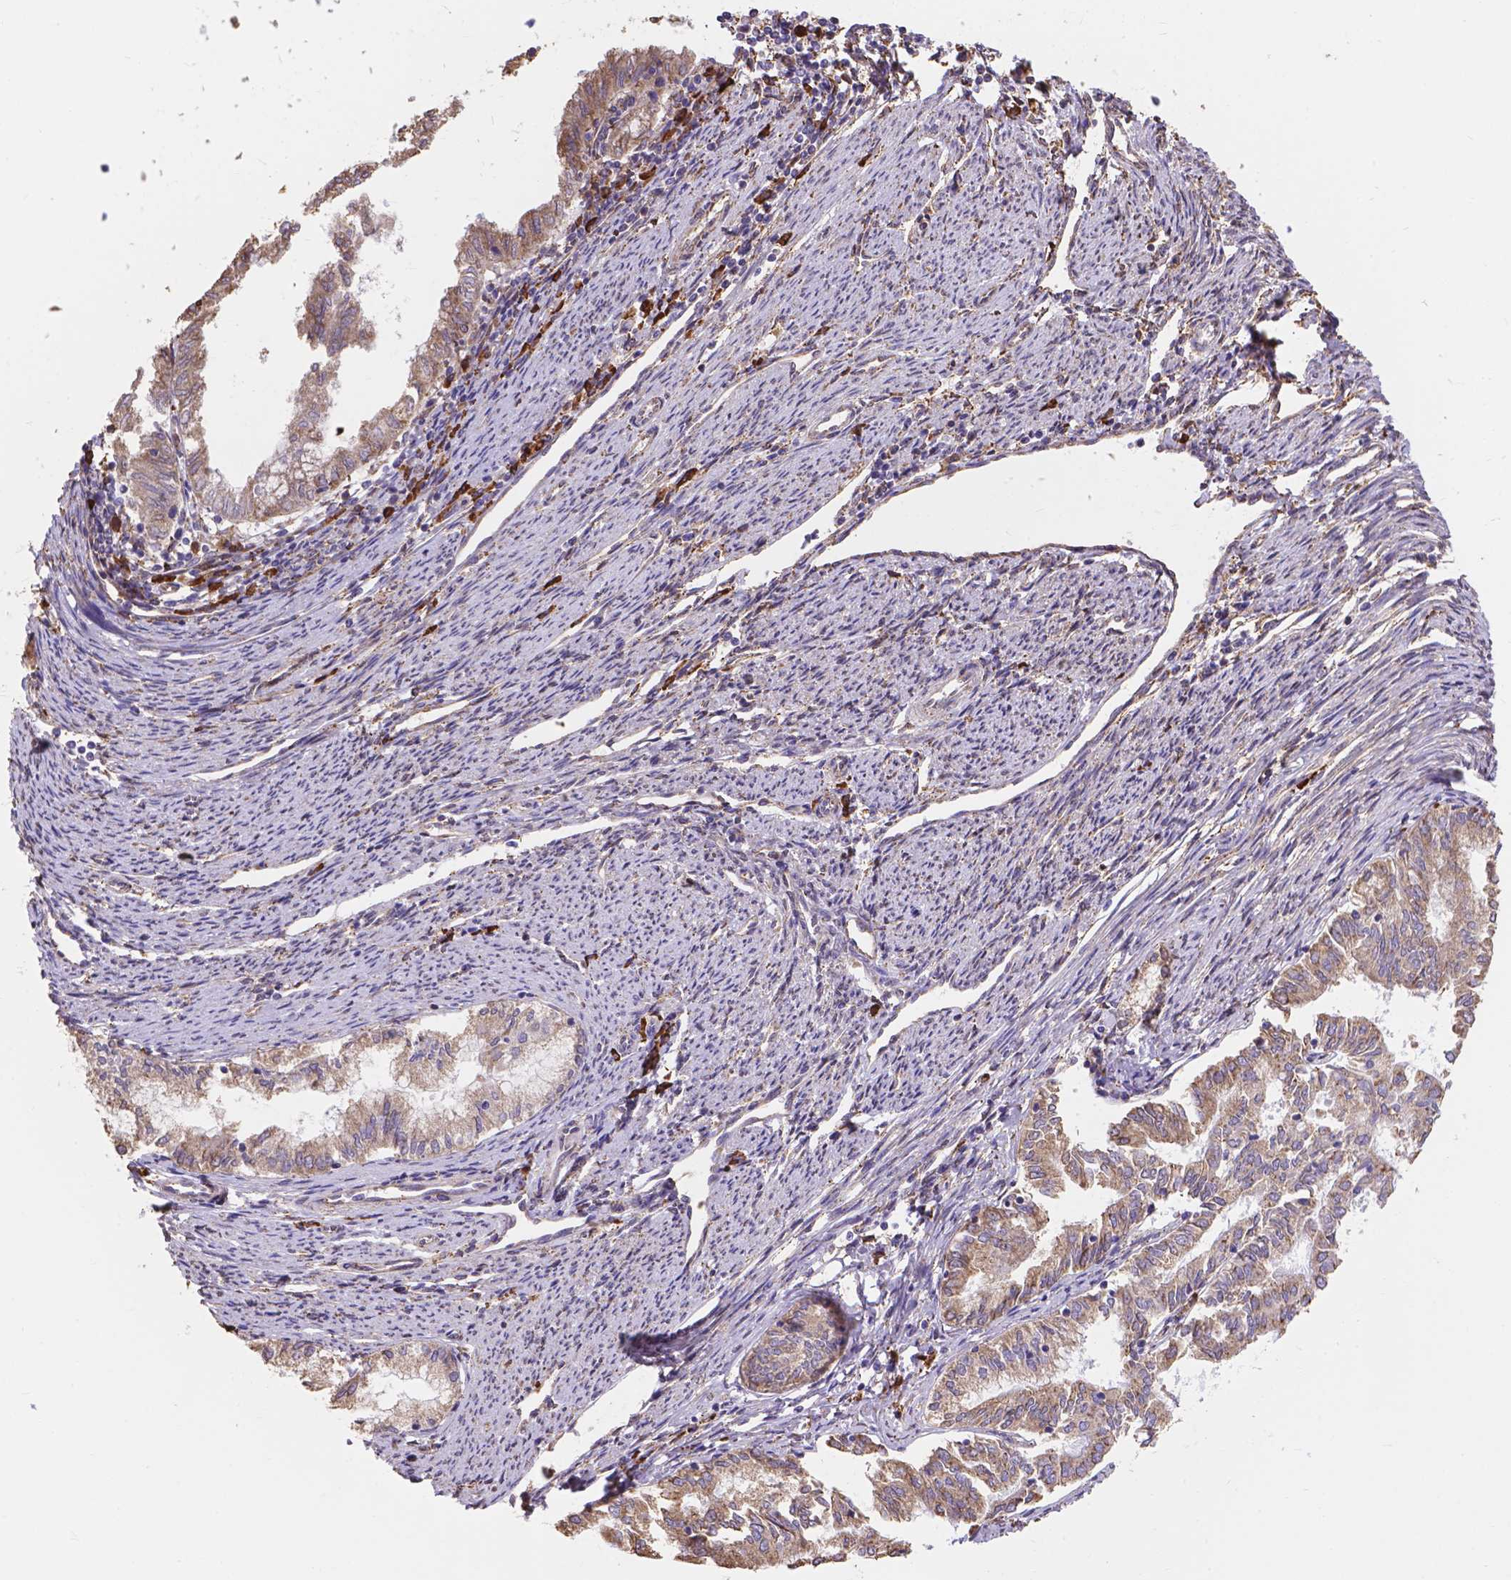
{"staining": {"intensity": "weak", "quantity": "25%-75%", "location": "cytoplasmic/membranous"}, "tissue": "endometrial cancer", "cell_type": "Tumor cells", "image_type": "cancer", "snomed": [{"axis": "morphology", "description": "Adenocarcinoma, NOS"}, {"axis": "topography", "description": "Endometrium"}], "caption": "Endometrial adenocarcinoma stained with immunohistochemistry demonstrates weak cytoplasmic/membranous staining in about 25%-75% of tumor cells.", "gene": "IPO11", "patient": {"sex": "female", "age": 79}}